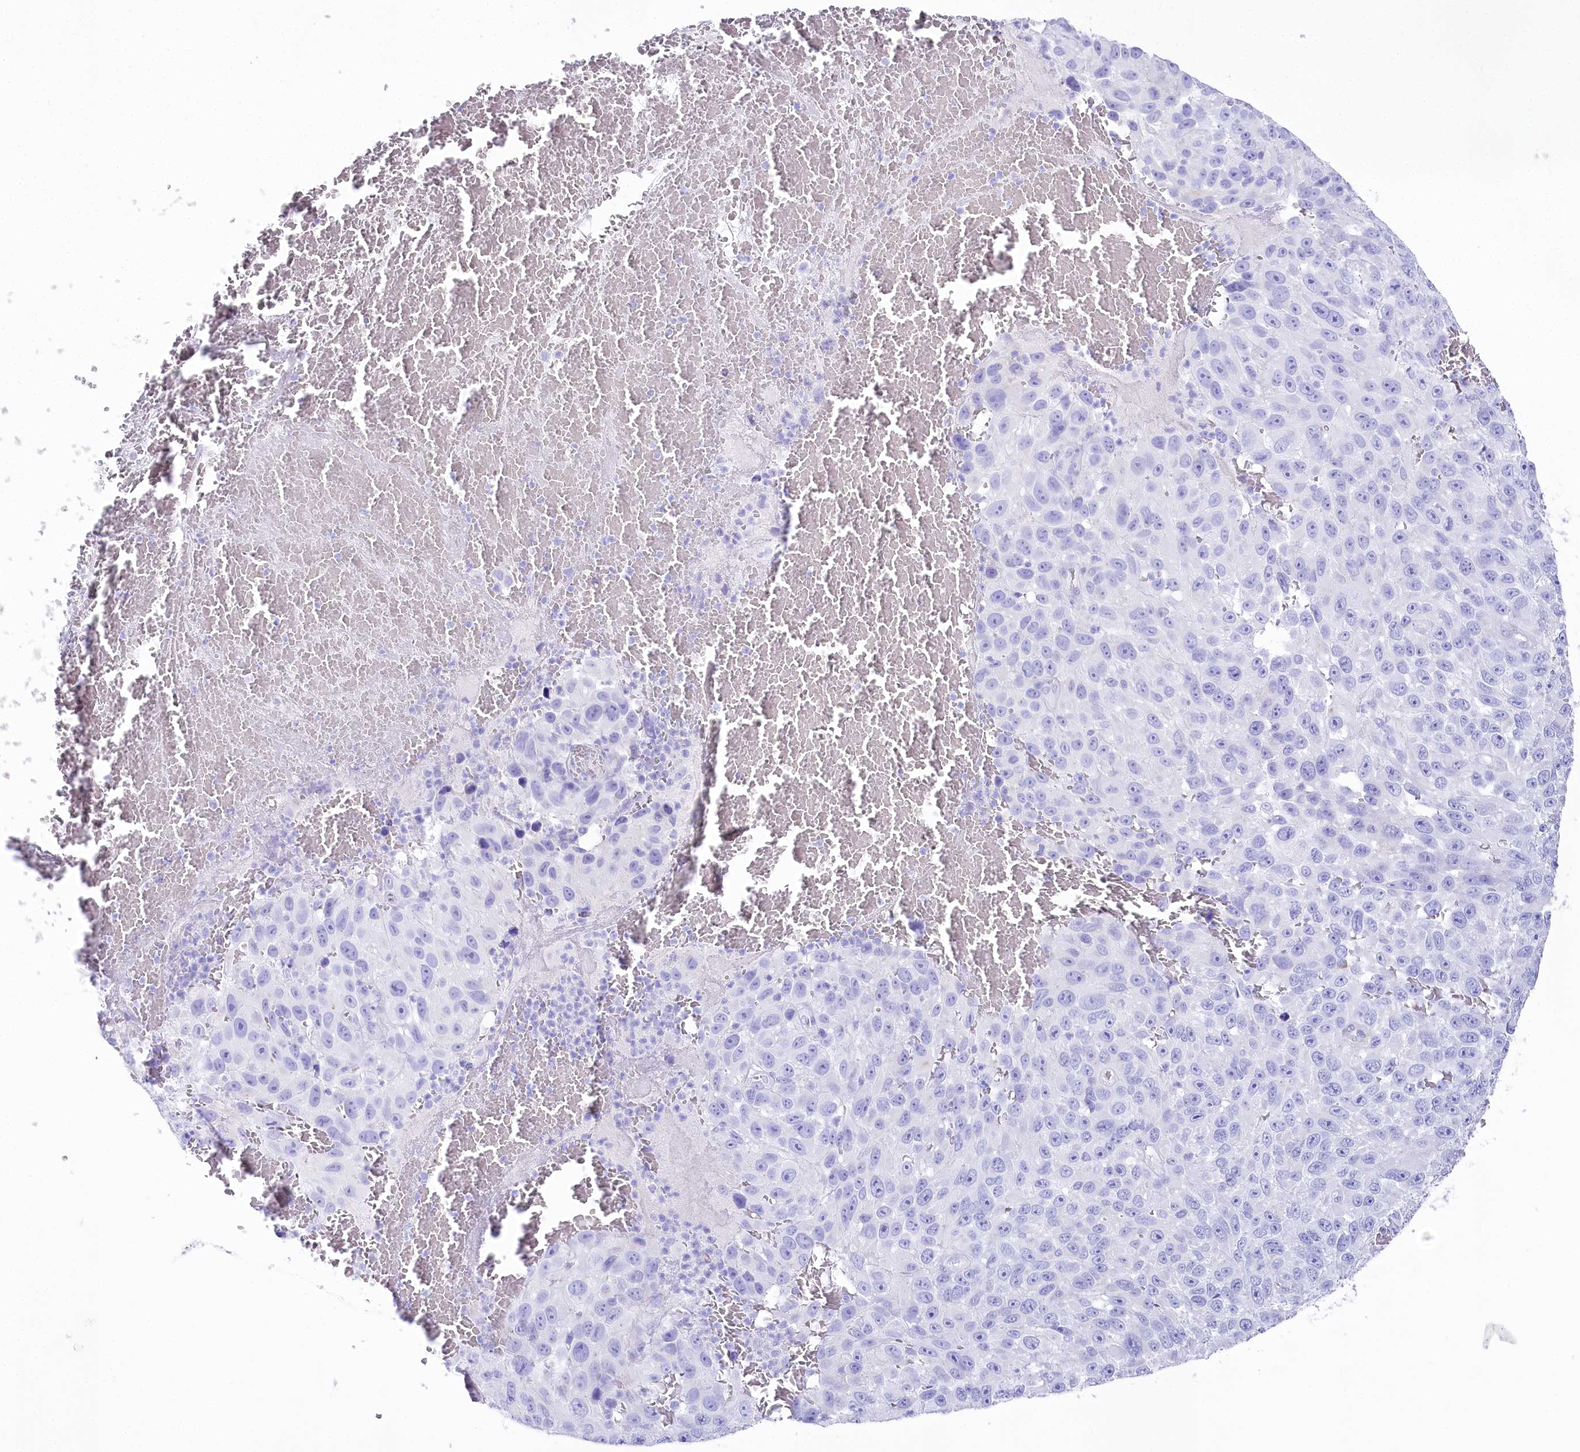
{"staining": {"intensity": "negative", "quantity": "none", "location": "none"}, "tissue": "melanoma", "cell_type": "Tumor cells", "image_type": "cancer", "snomed": [{"axis": "morphology", "description": "Malignant melanoma, NOS"}, {"axis": "topography", "description": "Skin"}], "caption": "IHC of human malignant melanoma shows no expression in tumor cells.", "gene": "CSN3", "patient": {"sex": "female", "age": 96}}